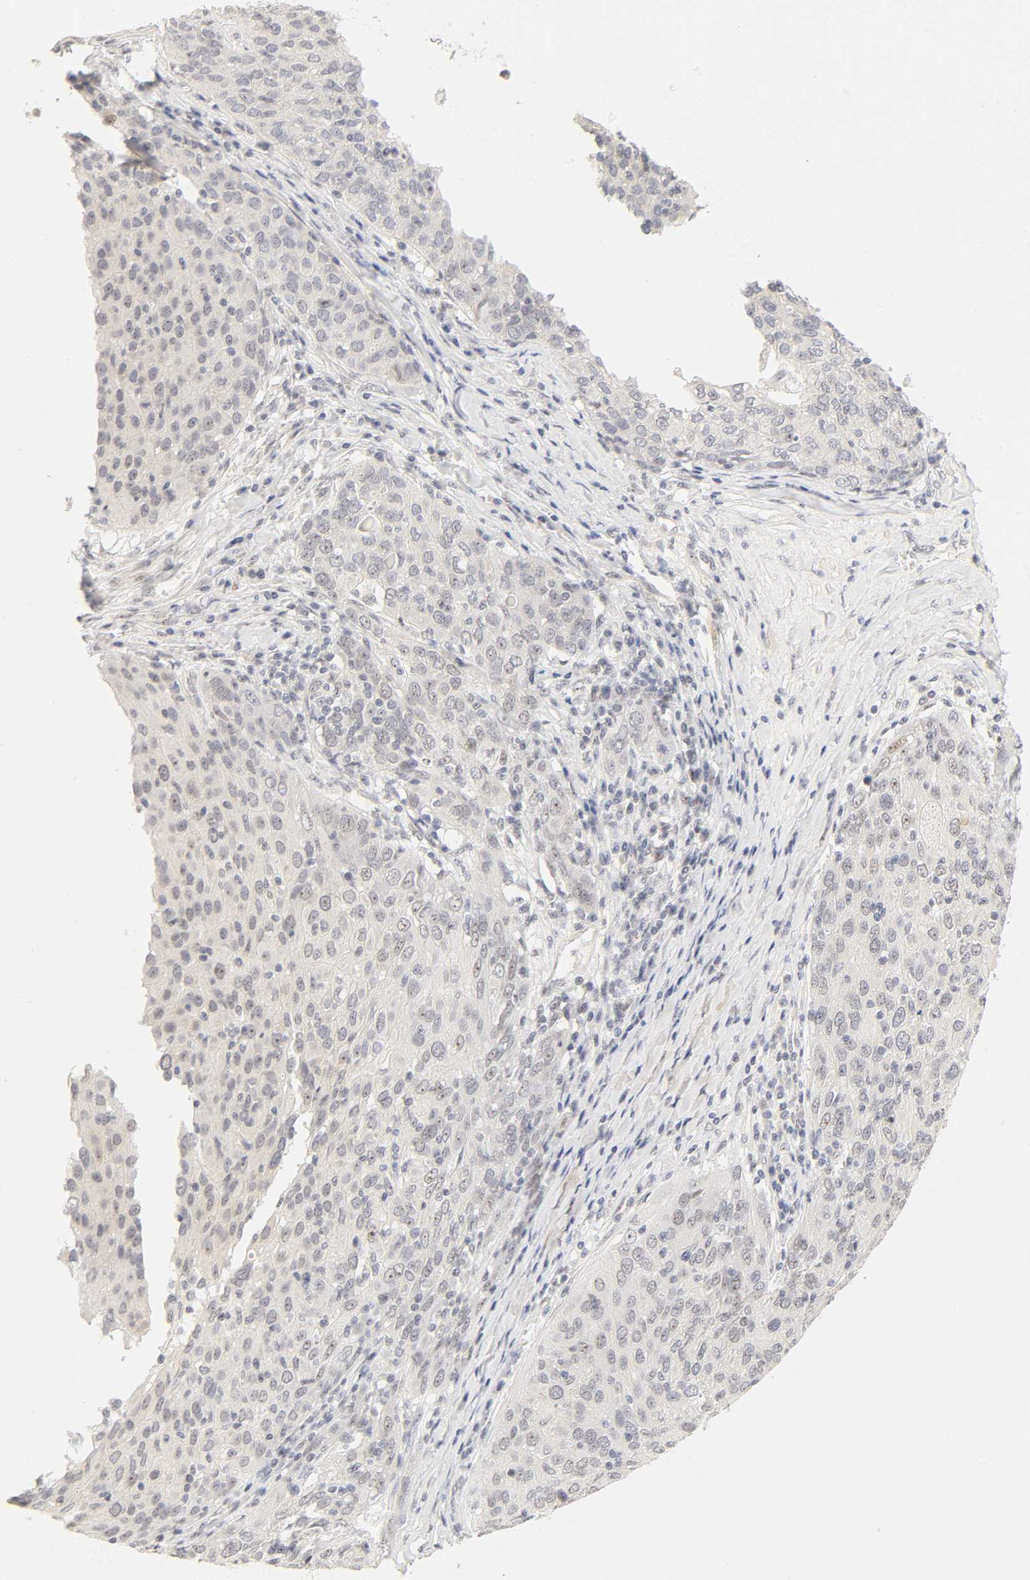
{"staining": {"intensity": "weak", "quantity": "<25%", "location": "nuclear"}, "tissue": "ovarian cancer", "cell_type": "Tumor cells", "image_type": "cancer", "snomed": [{"axis": "morphology", "description": "Carcinoma, endometroid"}, {"axis": "topography", "description": "Ovary"}], "caption": "A photomicrograph of ovarian cancer stained for a protein reveals no brown staining in tumor cells.", "gene": "MNAT1", "patient": {"sex": "female", "age": 50}}